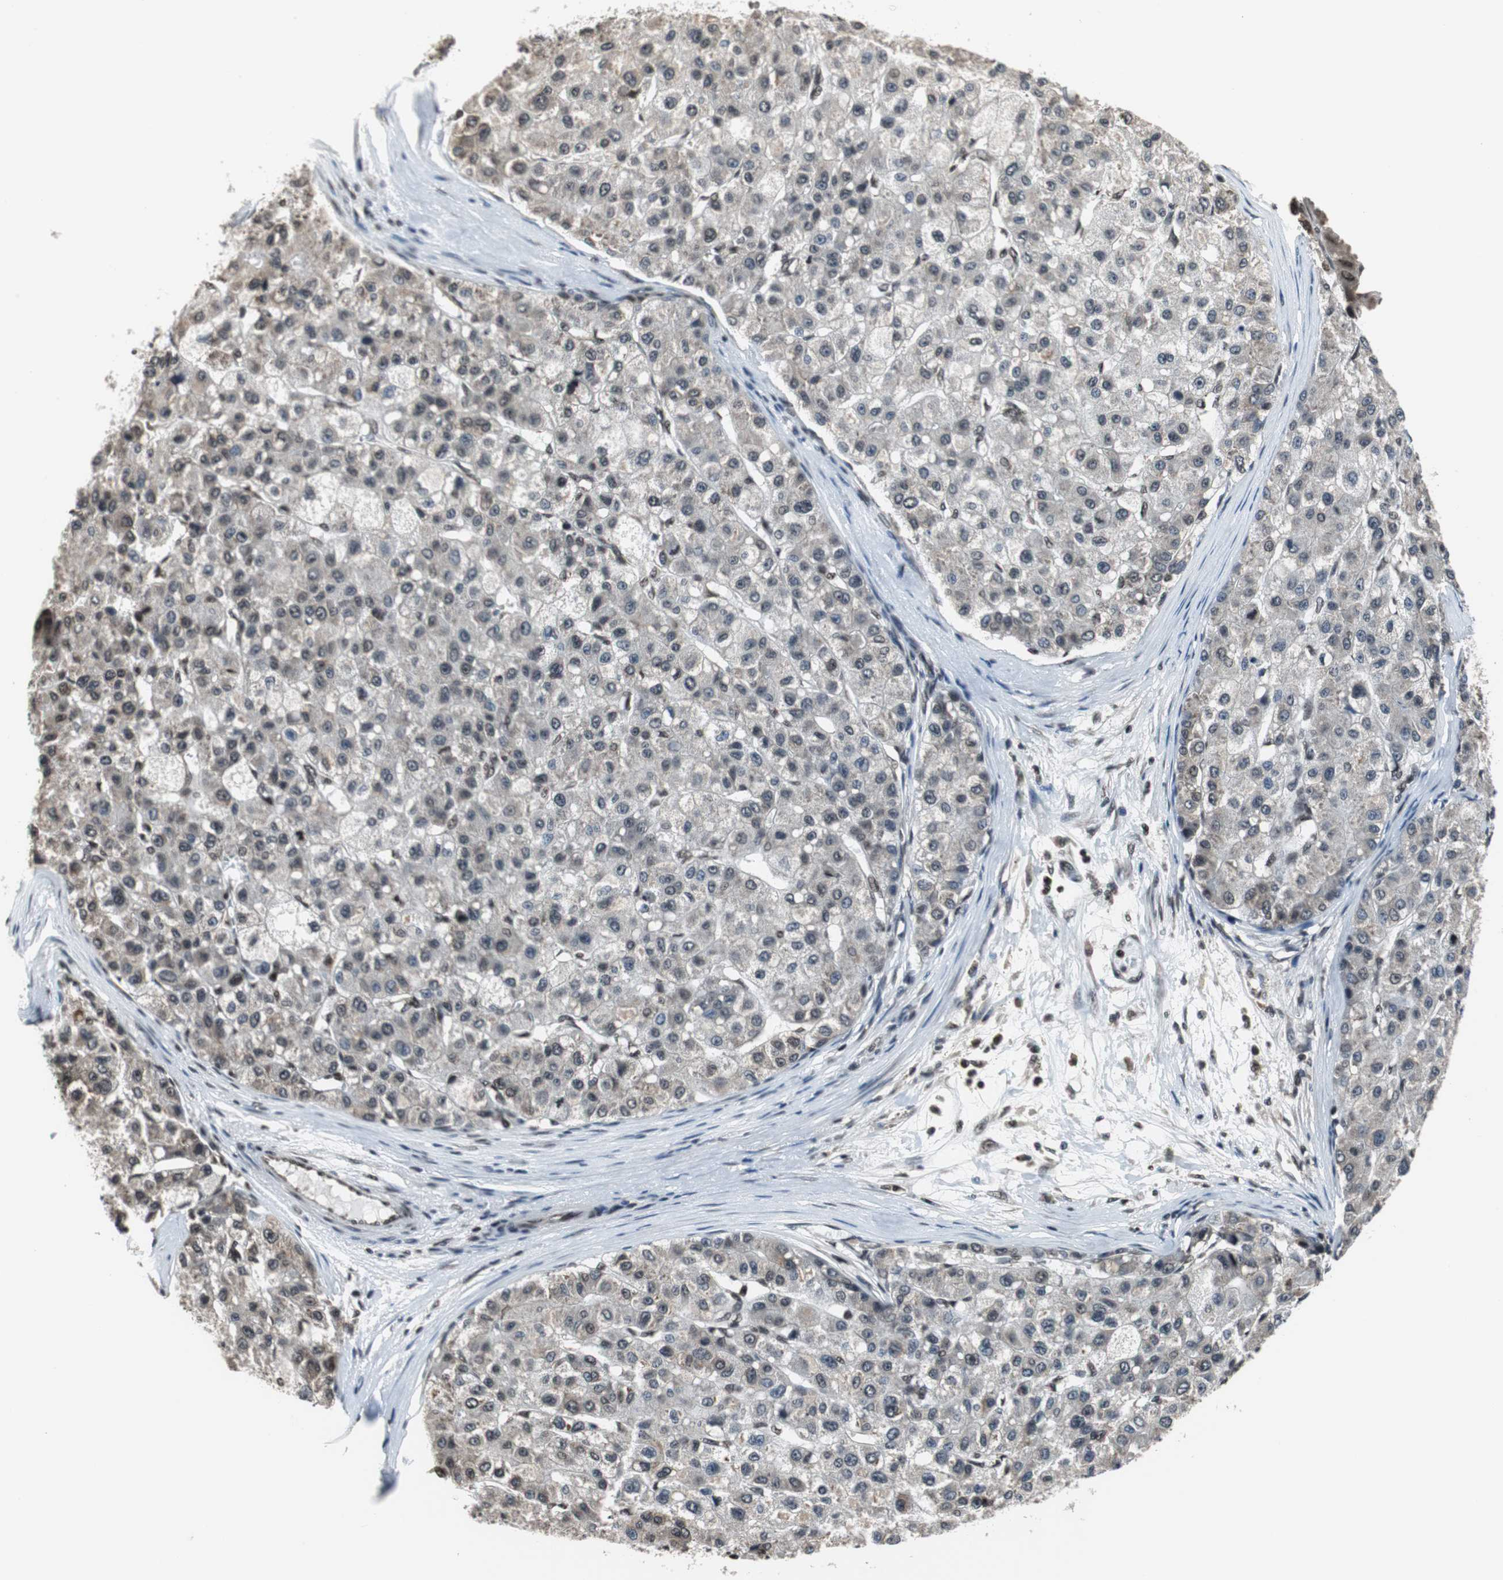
{"staining": {"intensity": "weak", "quantity": ">75%", "location": "nuclear"}, "tissue": "liver cancer", "cell_type": "Tumor cells", "image_type": "cancer", "snomed": [{"axis": "morphology", "description": "Carcinoma, Hepatocellular, NOS"}, {"axis": "topography", "description": "Liver"}], "caption": "Protein expression analysis of liver cancer displays weak nuclear positivity in approximately >75% of tumor cells.", "gene": "REST", "patient": {"sex": "male", "age": 80}}